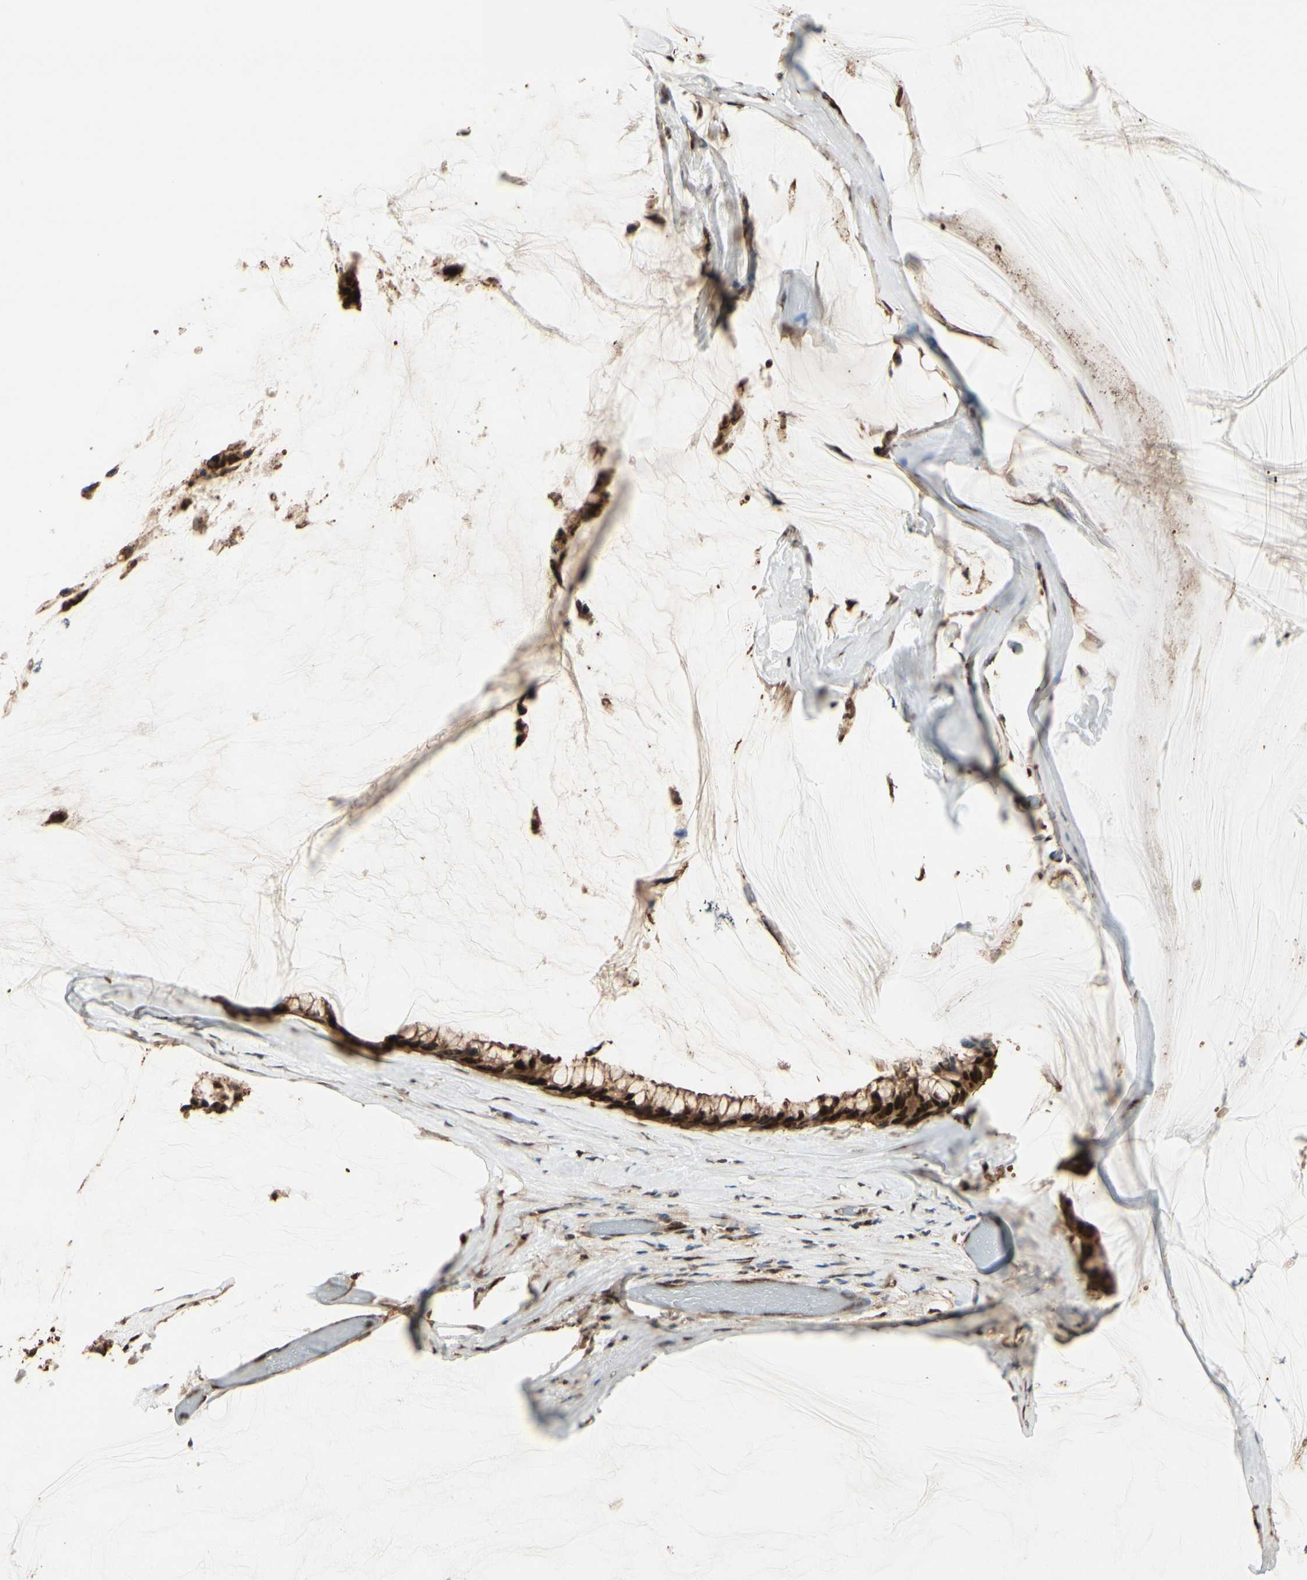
{"staining": {"intensity": "strong", "quantity": ">75%", "location": "cytoplasmic/membranous,nuclear"}, "tissue": "ovarian cancer", "cell_type": "Tumor cells", "image_type": "cancer", "snomed": [{"axis": "morphology", "description": "Cystadenocarcinoma, mucinous, NOS"}, {"axis": "topography", "description": "Ovary"}], "caption": "A brown stain shows strong cytoplasmic/membranous and nuclear staining of a protein in ovarian cancer tumor cells. (brown staining indicates protein expression, while blue staining denotes nuclei).", "gene": "HSF1", "patient": {"sex": "female", "age": 39}}